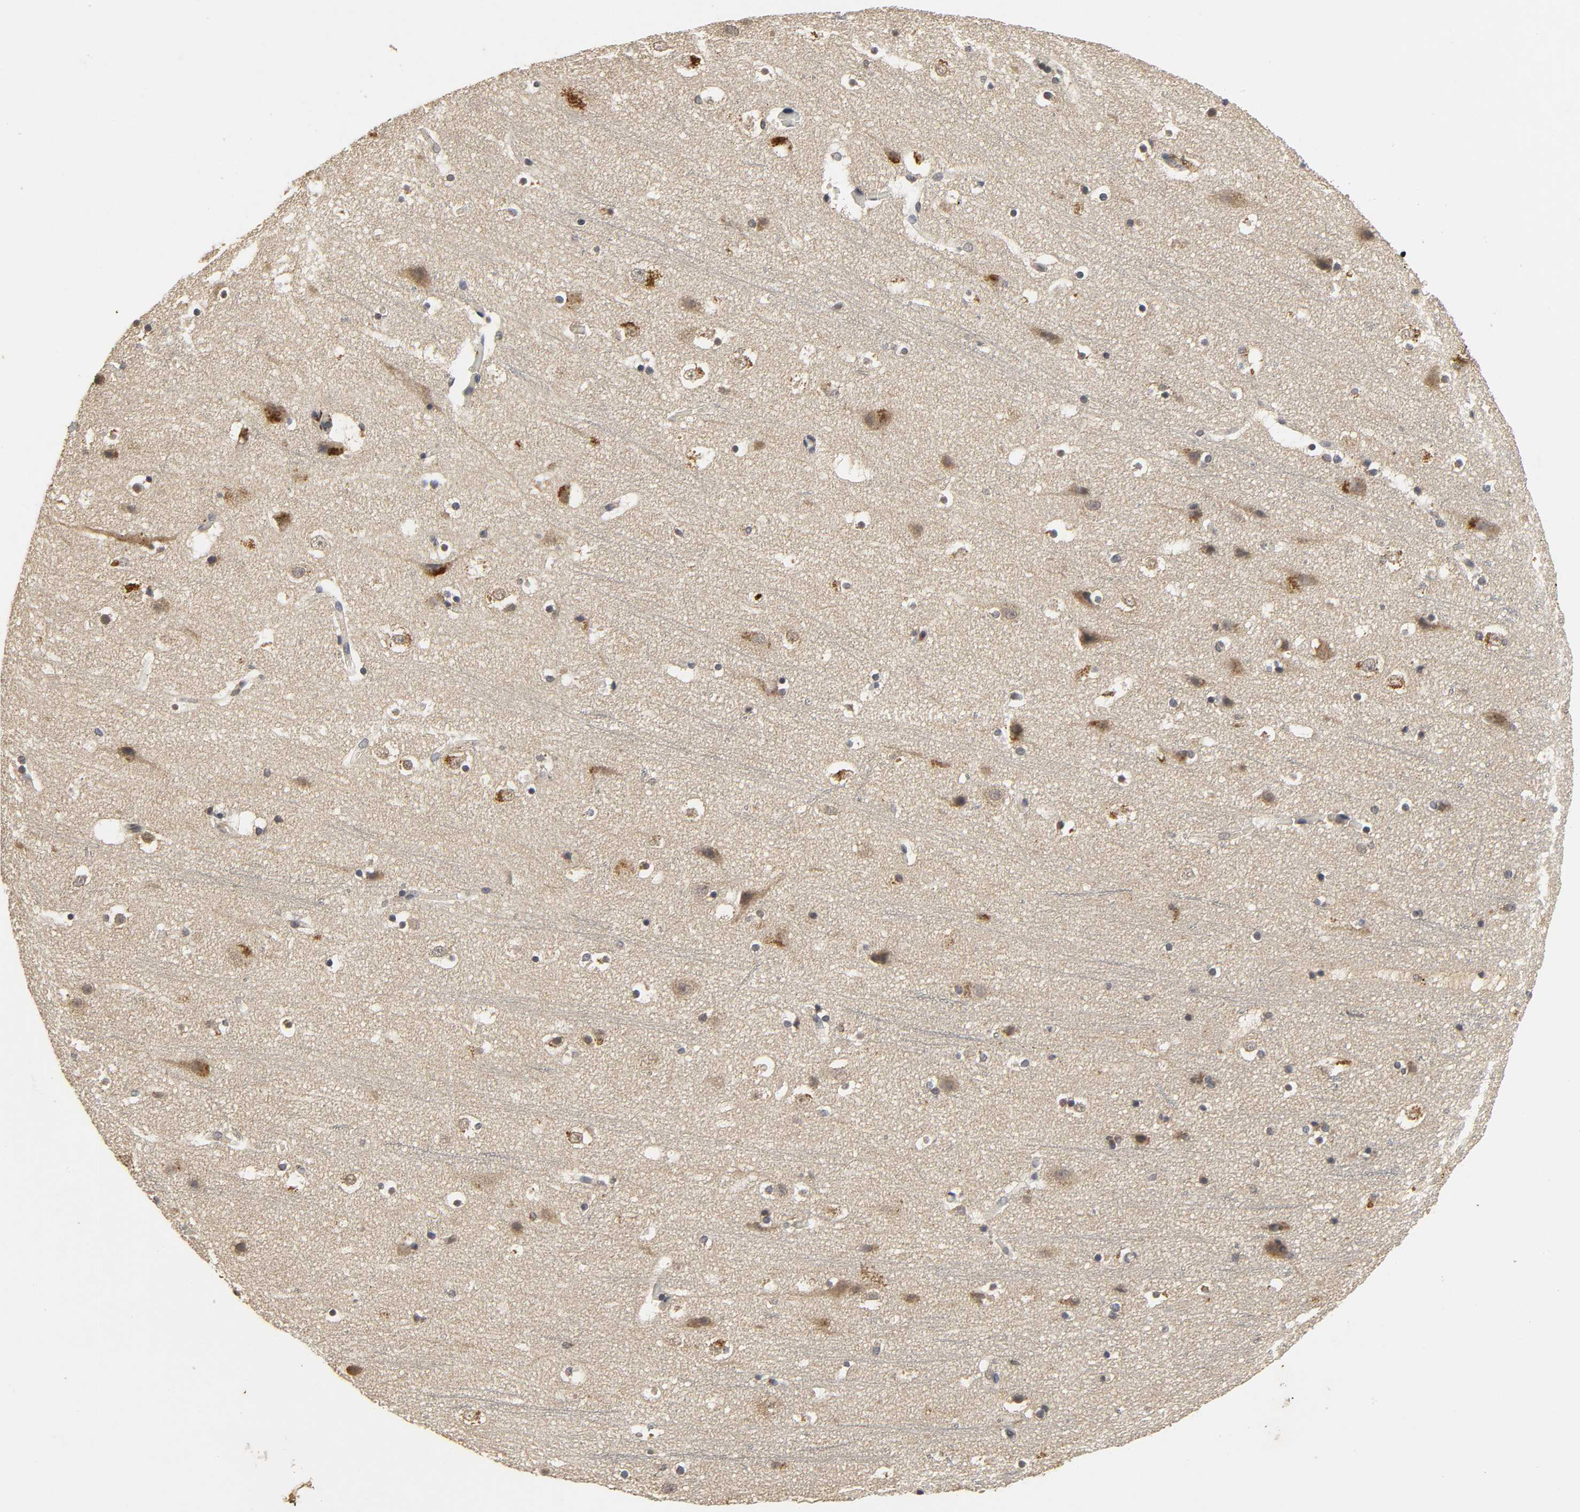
{"staining": {"intensity": "weak", "quantity": "<25%", "location": "cytoplasmic/membranous"}, "tissue": "cerebral cortex", "cell_type": "Endothelial cells", "image_type": "normal", "snomed": [{"axis": "morphology", "description": "Normal tissue, NOS"}, {"axis": "topography", "description": "Cerebral cortex"}], "caption": "IHC image of normal cerebral cortex: human cerebral cortex stained with DAB (3,3'-diaminobenzidine) reveals no significant protein positivity in endothelial cells. (DAB immunohistochemistry with hematoxylin counter stain).", "gene": "TRAF6", "patient": {"sex": "male", "age": 45}}